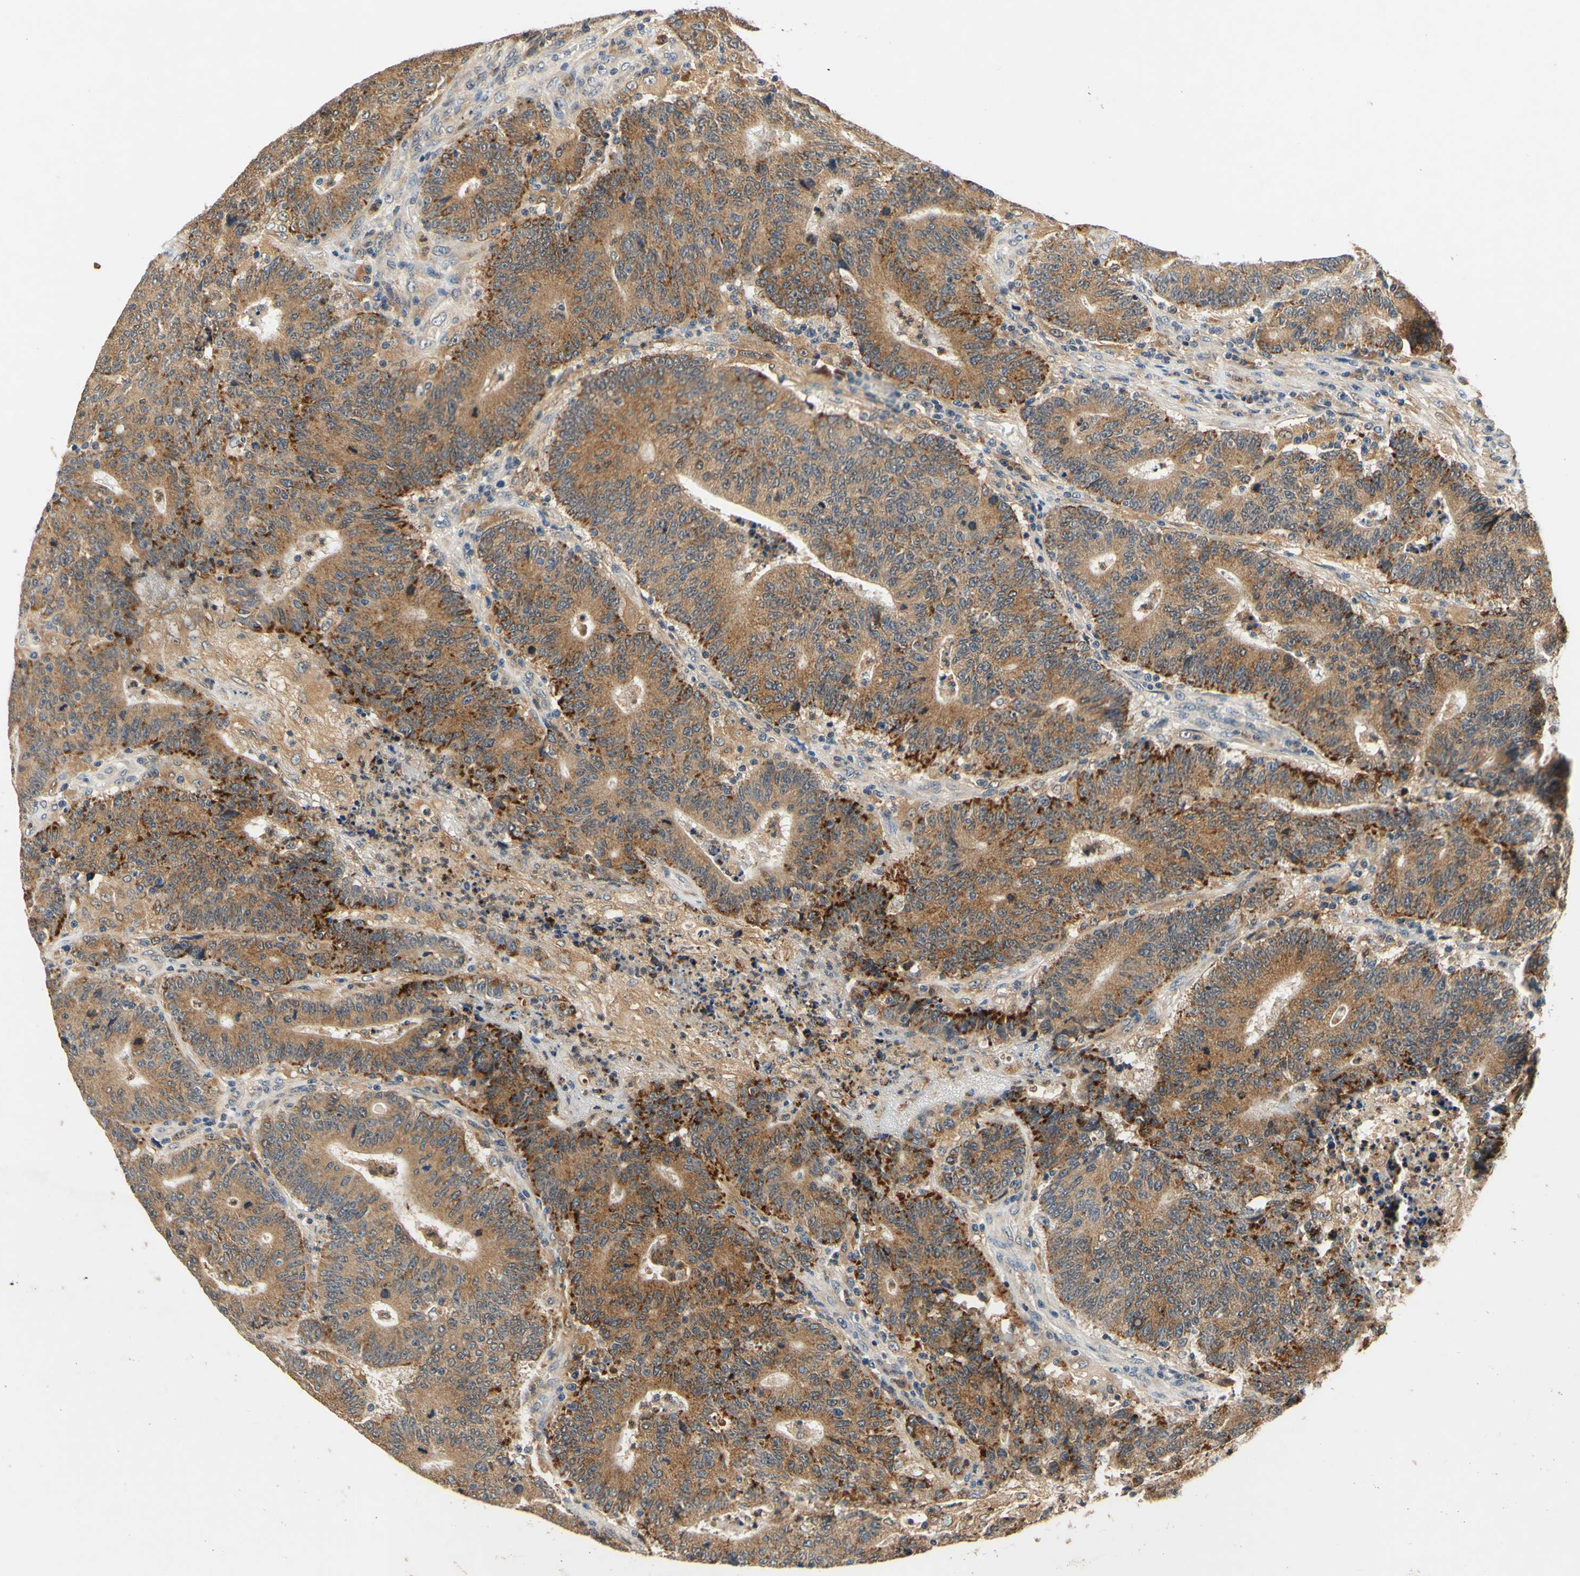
{"staining": {"intensity": "moderate", "quantity": ">75%", "location": "cytoplasmic/membranous"}, "tissue": "colorectal cancer", "cell_type": "Tumor cells", "image_type": "cancer", "snomed": [{"axis": "morphology", "description": "Normal tissue, NOS"}, {"axis": "morphology", "description": "Adenocarcinoma, NOS"}, {"axis": "topography", "description": "Colon"}], "caption": "Colorectal adenocarcinoma tissue displays moderate cytoplasmic/membranous expression in approximately >75% of tumor cells The staining was performed using DAB, with brown indicating positive protein expression. Nuclei are stained blue with hematoxylin.", "gene": "PLA2G4A", "patient": {"sex": "female", "age": 75}}